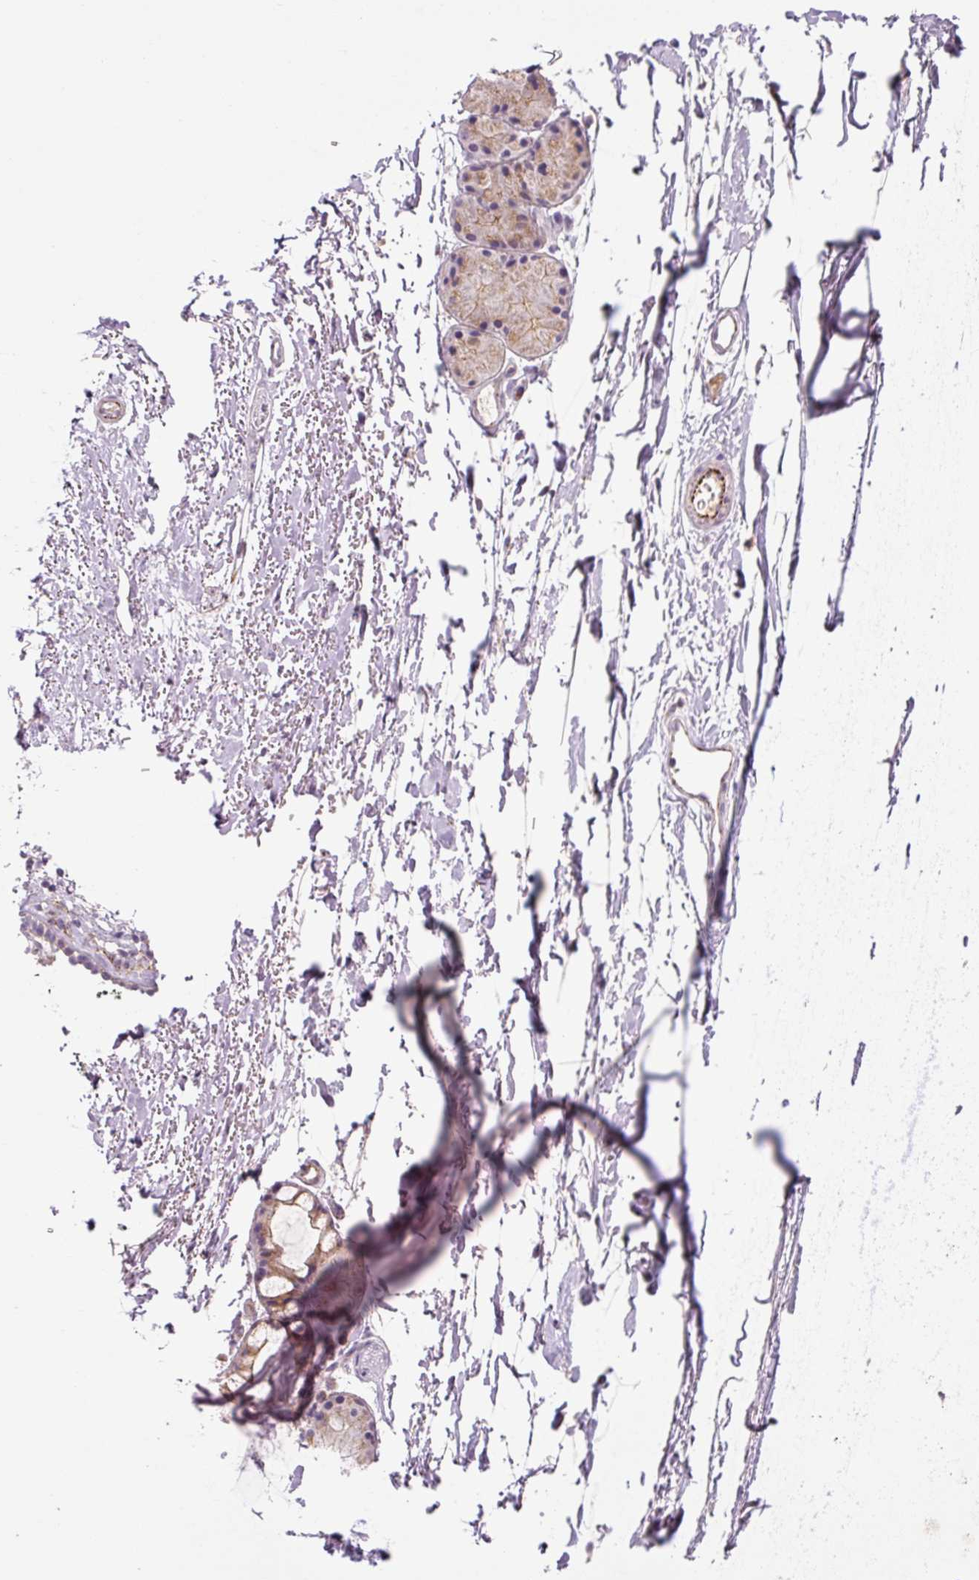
{"staining": {"intensity": "moderate", "quantity": "25%-75%", "location": "cytoplasmic/membranous"}, "tissue": "soft tissue", "cell_type": "Chondrocytes", "image_type": "normal", "snomed": [{"axis": "morphology", "description": "Normal tissue, NOS"}, {"axis": "topography", "description": "Cartilage tissue"}, {"axis": "topography", "description": "Nasopharynx"}], "caption": "Moderate cytoplasmic/membranous positivity for a protein is present in about 25%-75% of chondrocytes of unremarkable soft tissue using IHC.", "gene": "CCNI2", "patient": {"sex": "male", "age": 56}}